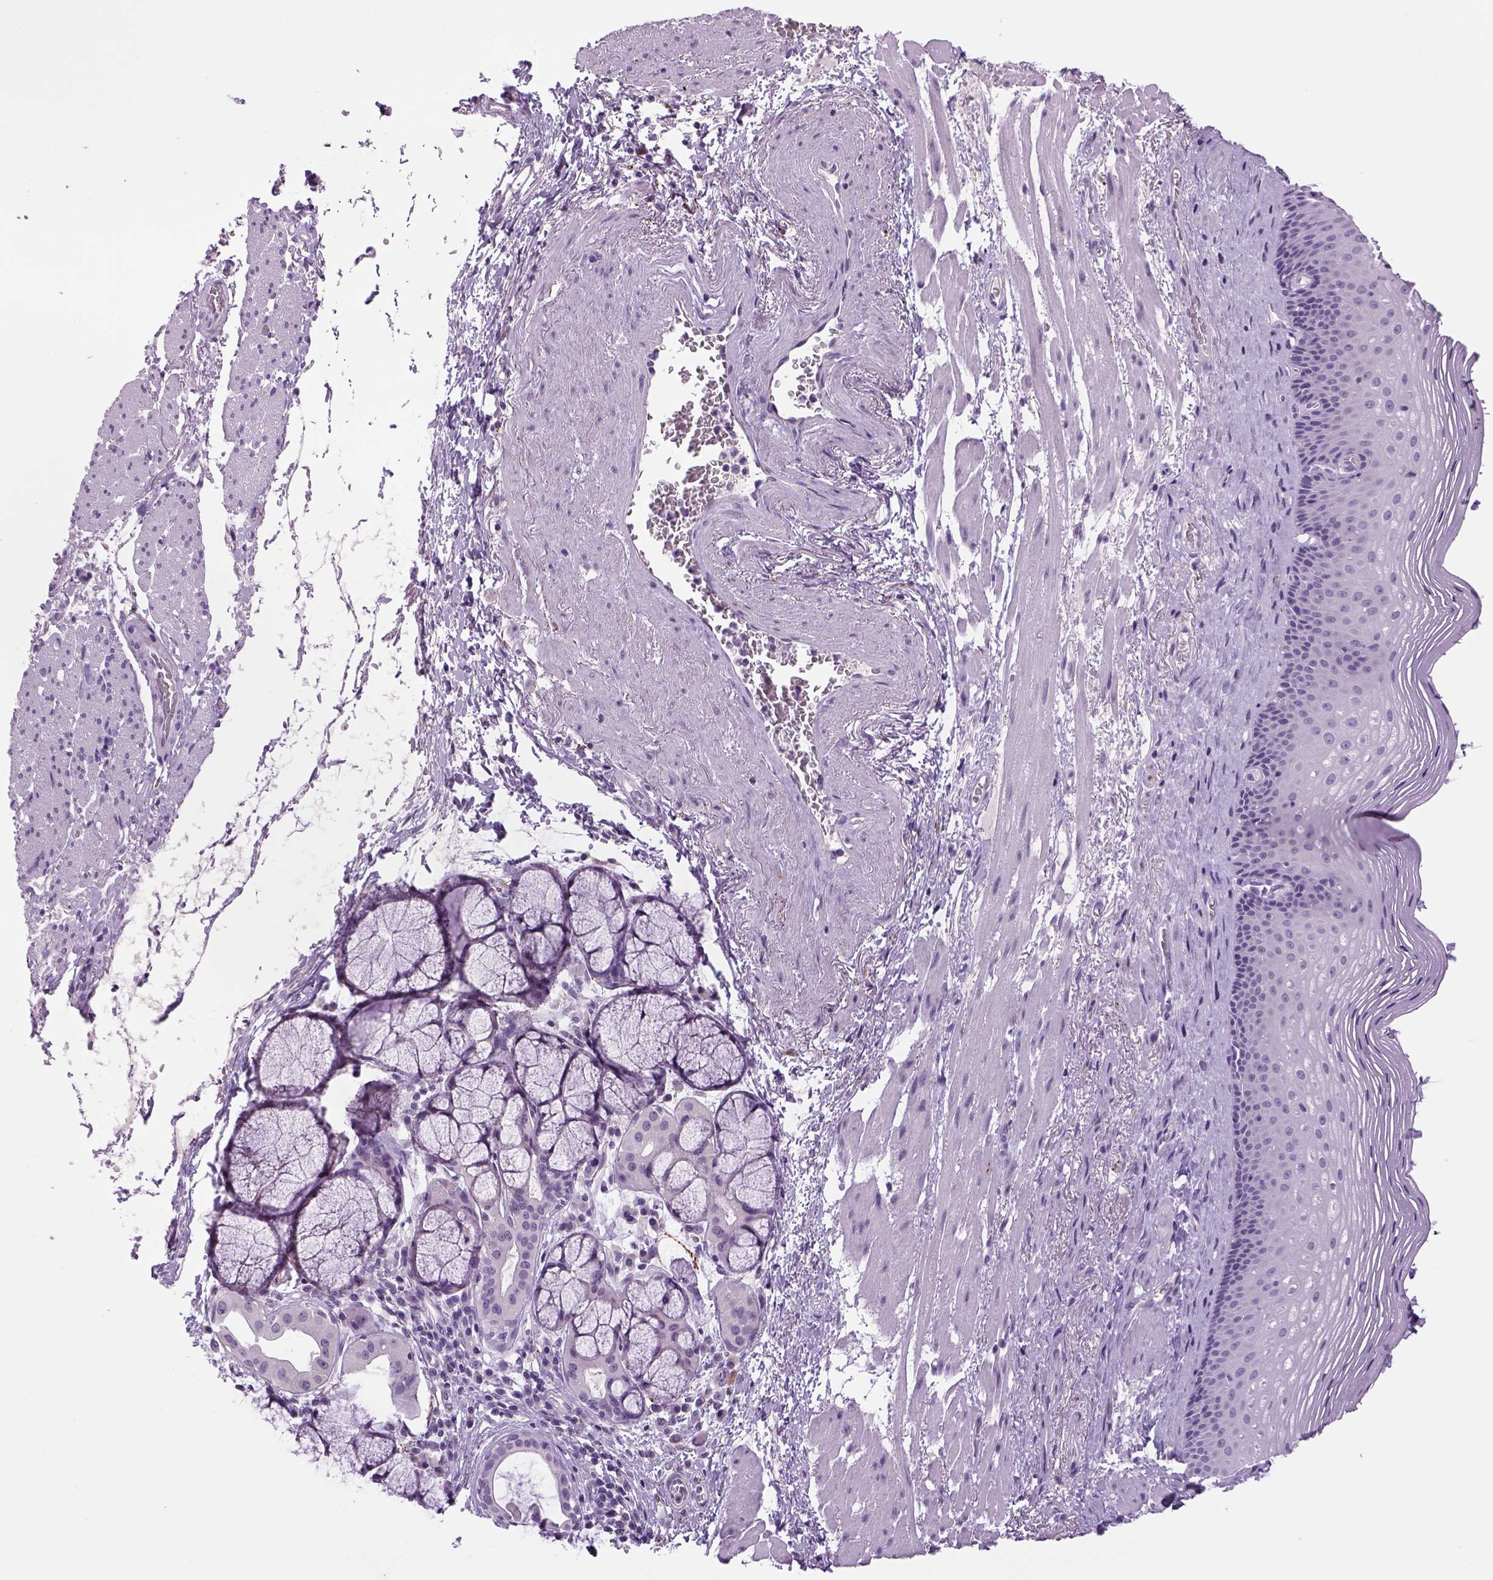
{"staining": {"intensity": "negative", "quantity": "none", "location": "none"}, "tissue": "esophagus", "cell_type": "Squamous epithelial cells", "image_type": "normal", "snomed": [{"axis": "morphology", "description": "Normal tissue, NOS"}, {"axis": "topography", "description": "Esophagus"}], "caption": "Image shows no significant protein staining in squamous epithelial cells of benign esophagus.", "gene": "DBH", "patient": {"sex": "male", "age": 76}}